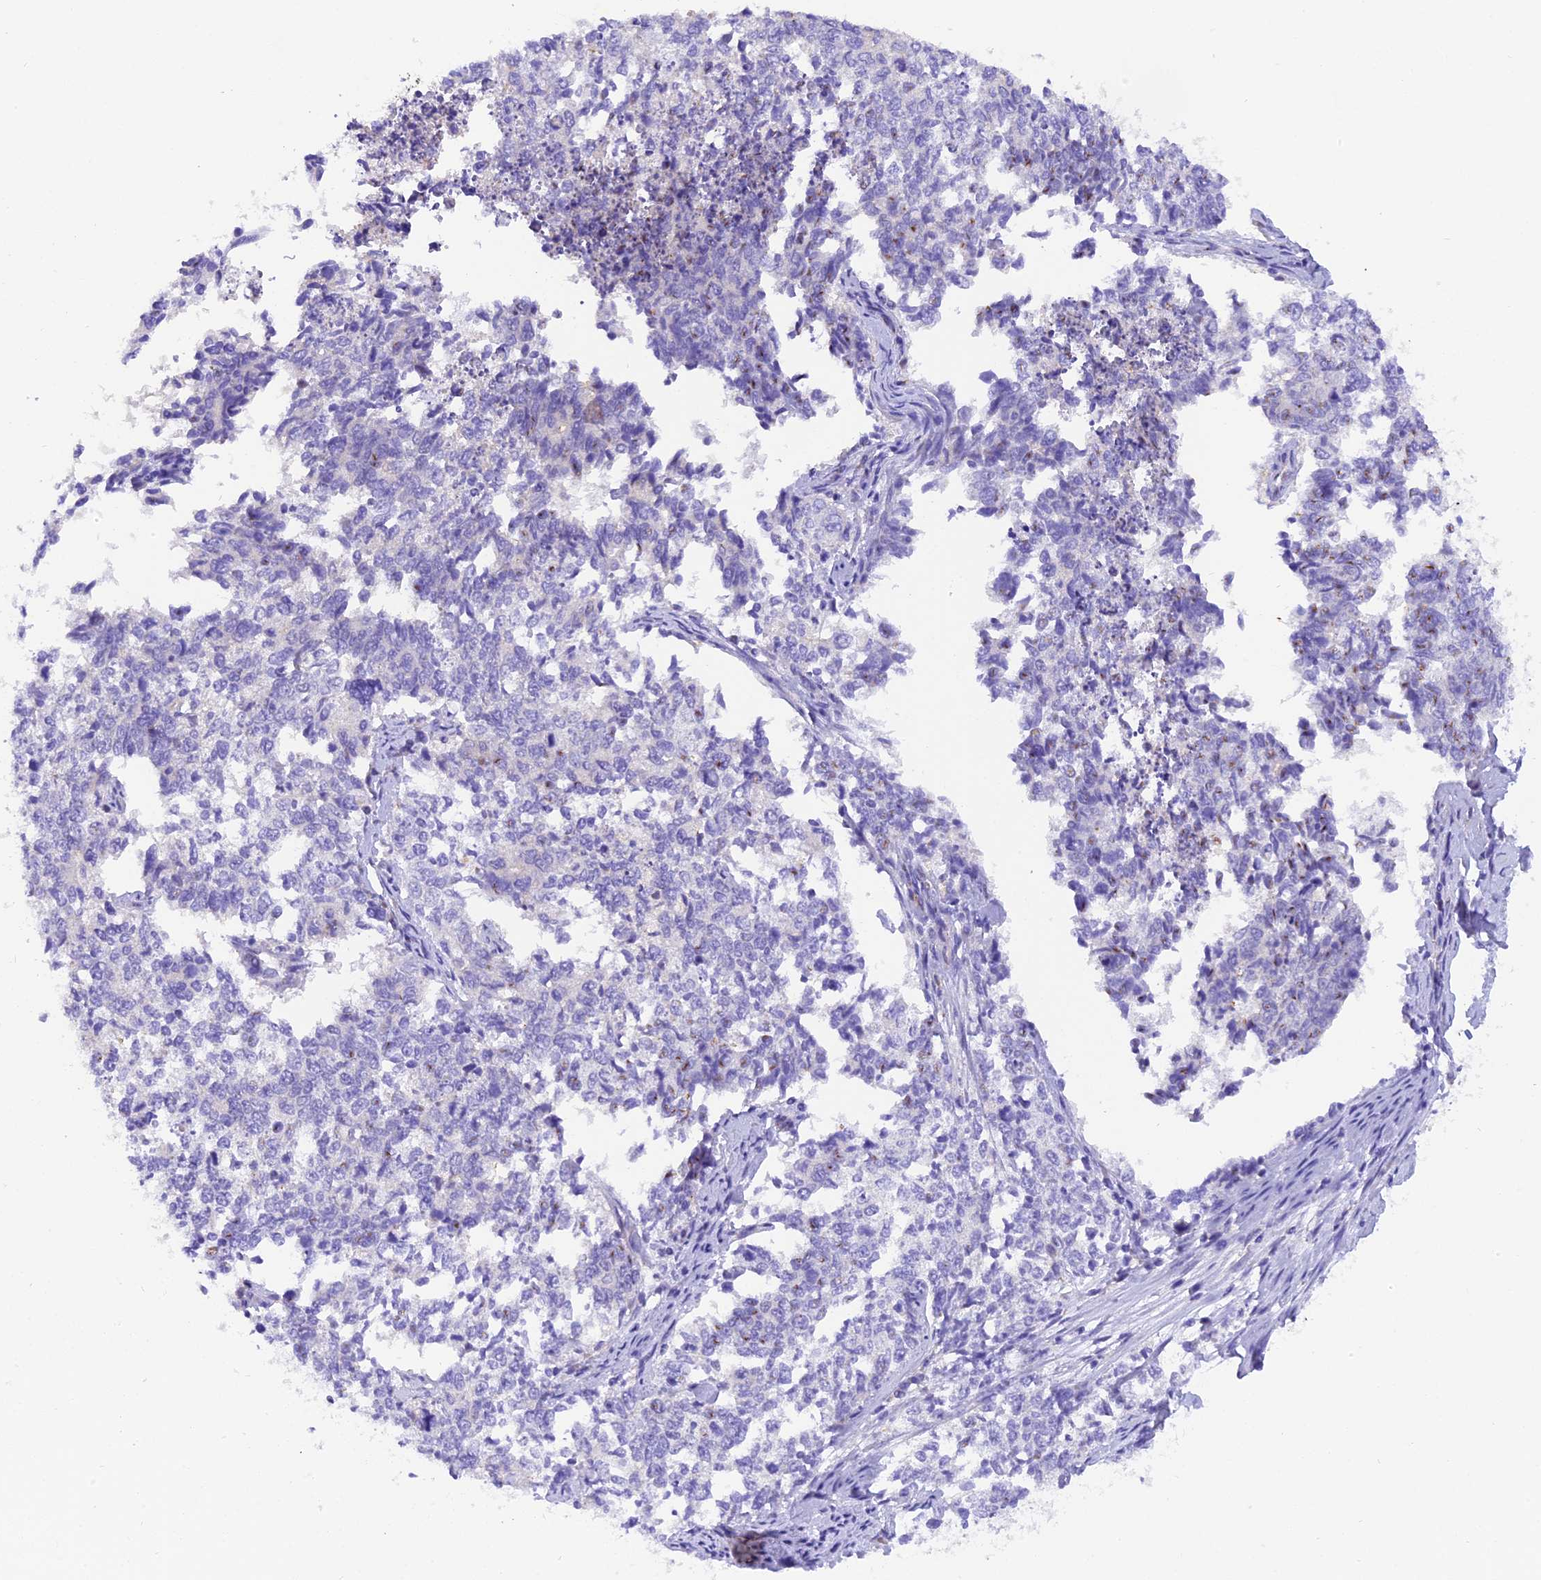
{"staining": {"intensity": "moderate", "quantity": "<25%", "location": "cytoplasmic/membranous"}, "tissue": "cervical cancer", "cell_type": "Tumor cells", "image_type": "cancer", "snomed": [{"axis": "morphology", "description": "Squamous cell carcinoma, NOS"}, {"axis": "topography", "description": "Cervix"}], "caption": "IHC micrograph of cervical cancer stained for a protein (brown), which reveals low levels of moderate cytoplasmic/membranous positivity in approximately <25% of tumor cells.", "gene": "COL6A5", "patient": {"sex": "female", "age": 63}}